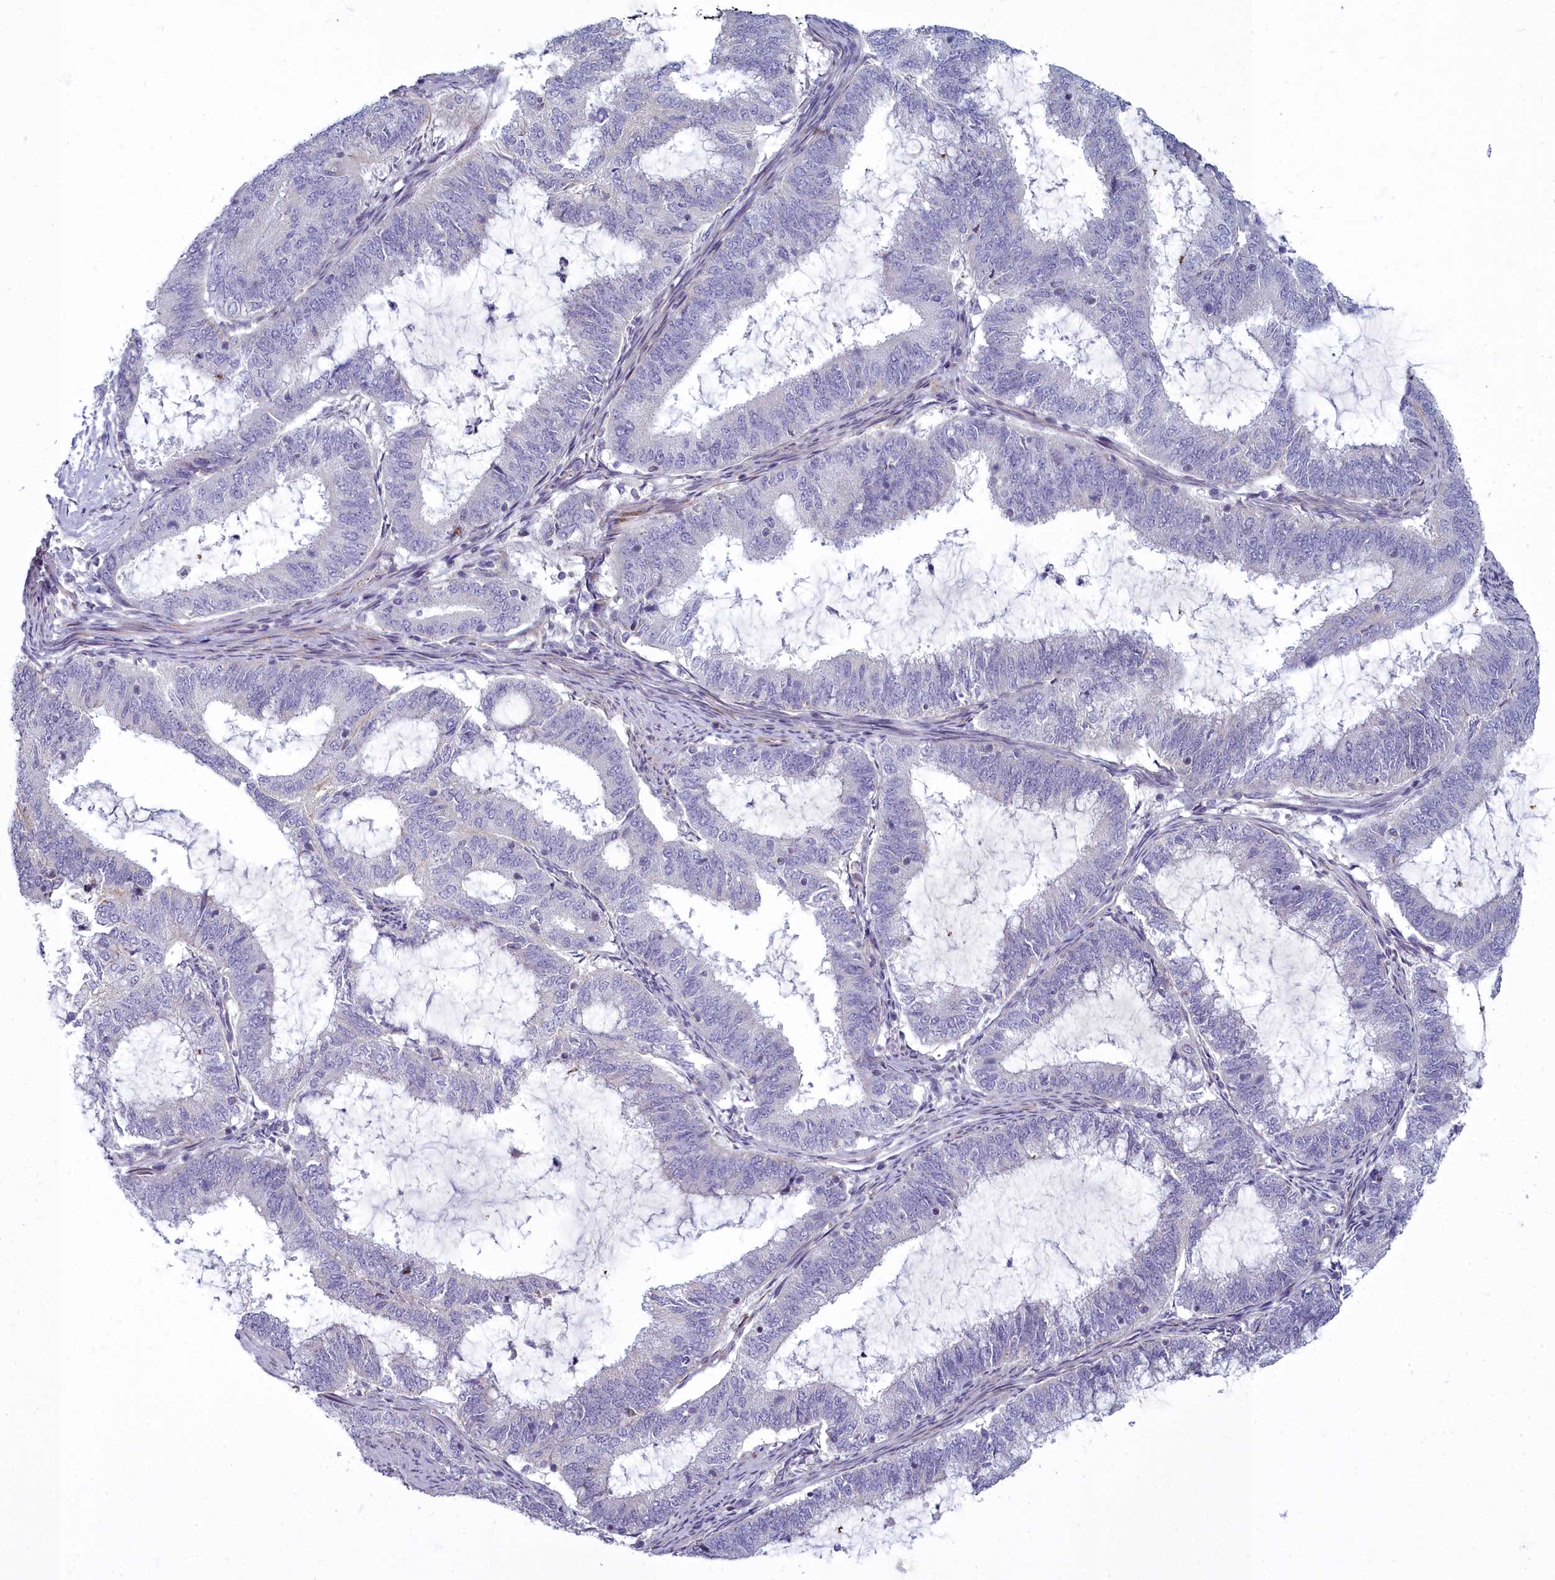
{"staining": {"intensity": "negative", "quantity": "none", "location": "none"}, "tissue": "endometrial cancer", "cell_type": "Tumor cells", "image_type": "cancer", "snomed": [{"axis": "morphology", "description": "Adenocarcinoma, NOS"}, {"axis": "topography", "description": "Endometrium"}], "caption": "Tumor cells show no significant expression in endometrial cancer (adenocarcinoma). (Immunohistochemistry (ihc), brightfield microscopy, high magnification).", "gene": "ARL15", "patient": {"sex": "female", "age": 51}}